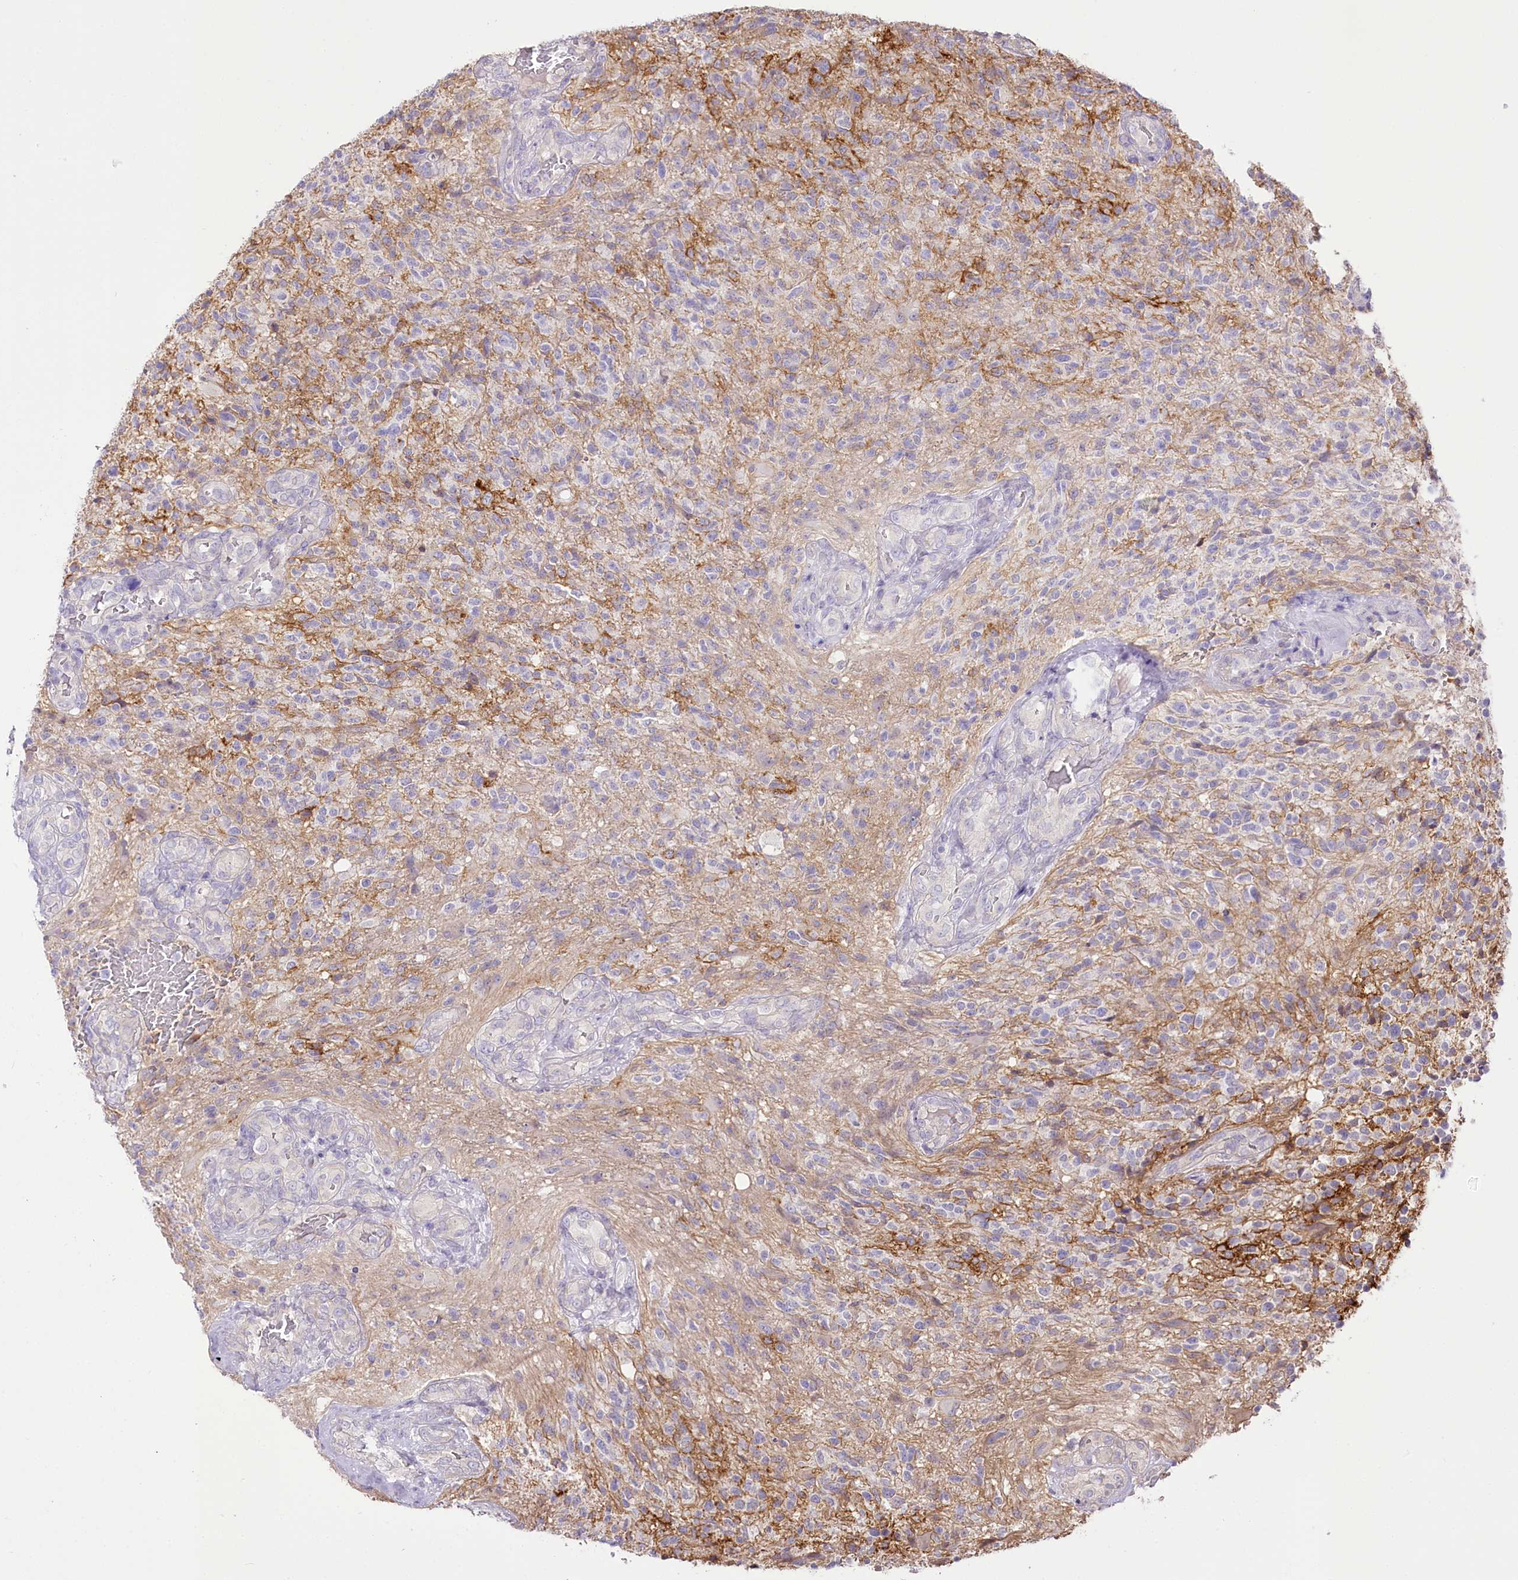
{"staining": {"intensity": "negative", "quantity": "none", "location": "none"}, "tissue": "glioma", "cell_type": "Tumor cells", "image_type": "cancer", "snomed": [{"axis": "morphology", "description": "Glioma, malignant, High grade"}, {"axis": "topography", "description": "Brain"}], "caption": "Tumor cells show no significant protein staining in high-grade glioma (malignant).", "gene": "ZNF226", "patient": {"sex": "male", "age": 56}}